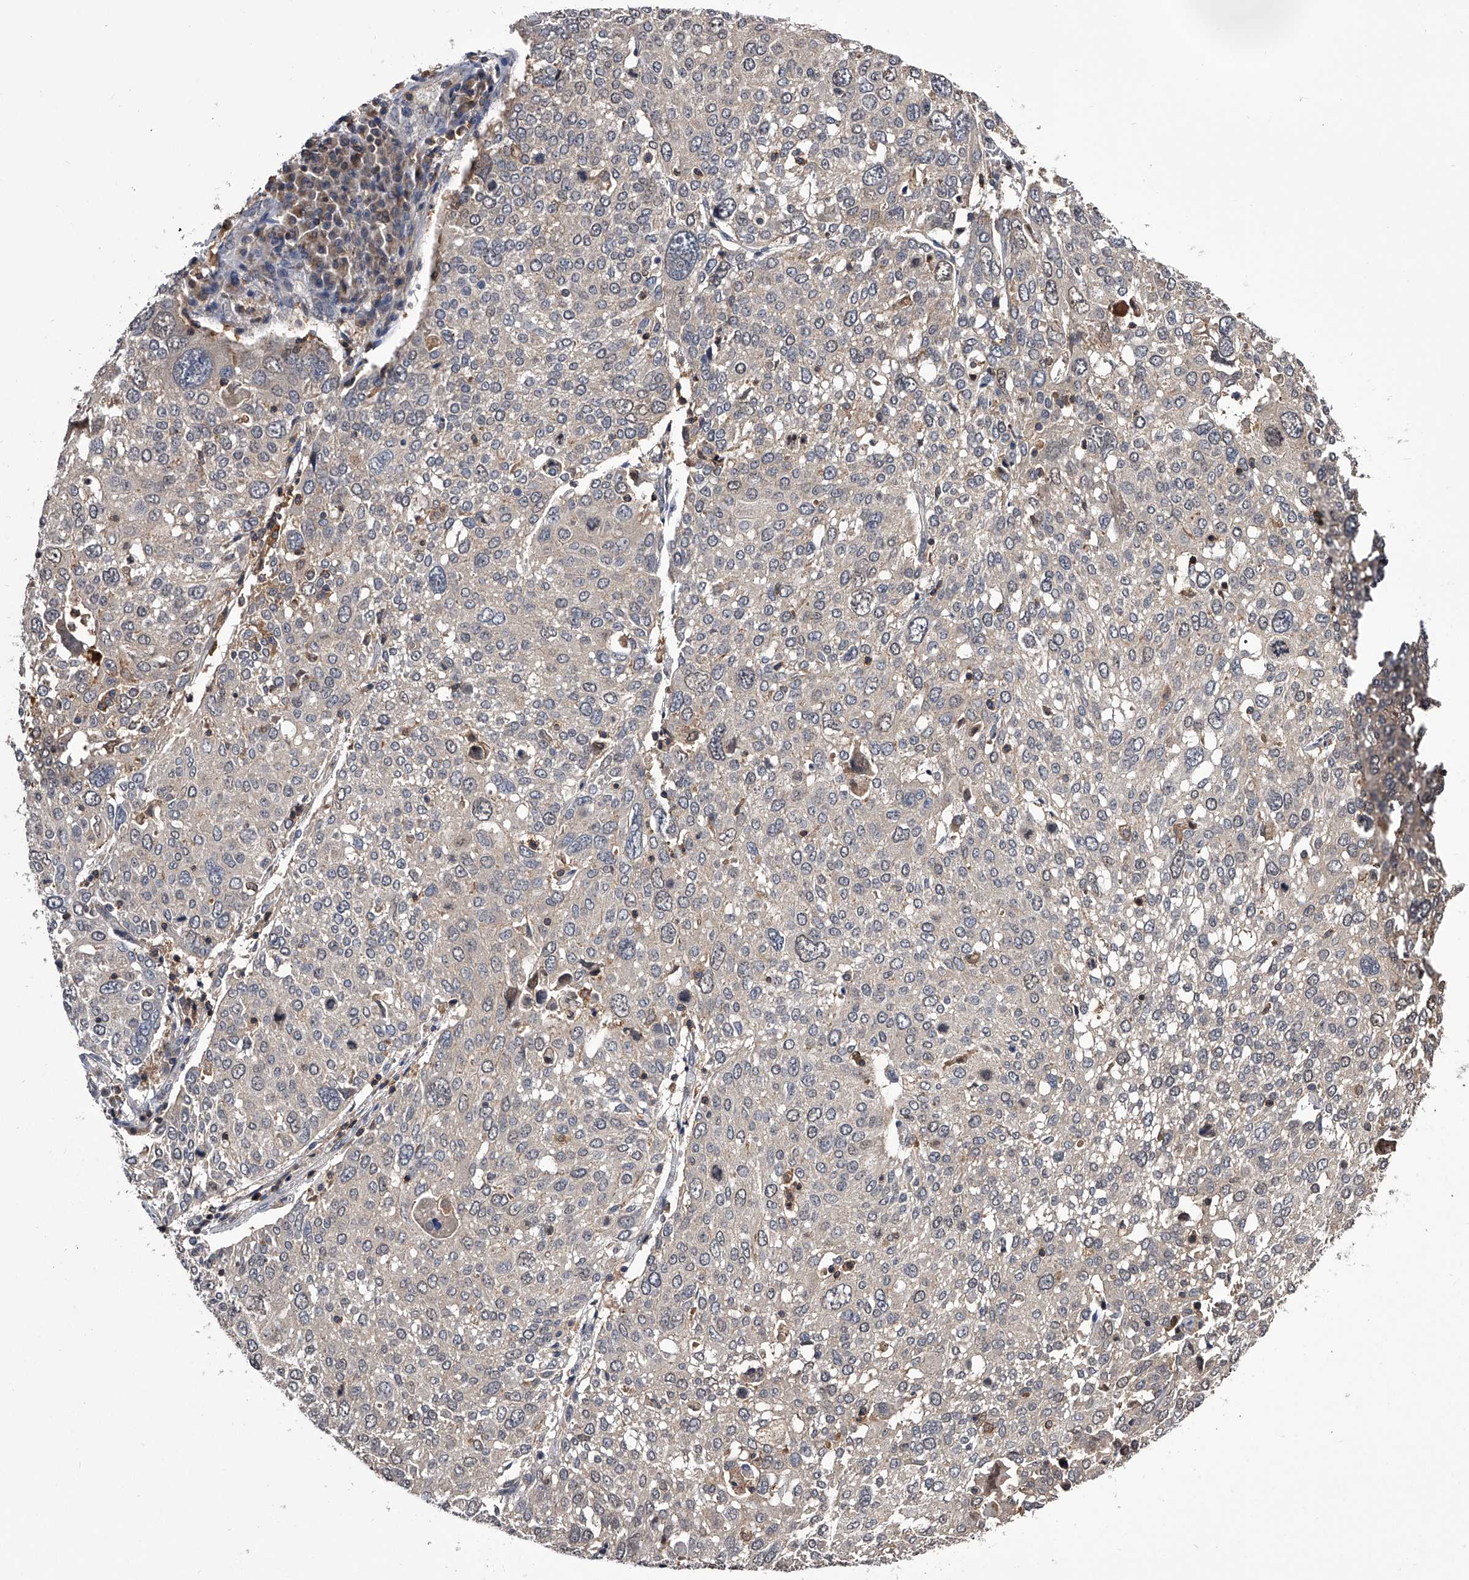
{"staining": {"intensity": "negative", "quantity": "none", "location": "none"}, "tissue": "lung cancer", "cell_type": "Tumor cells", "image_type": "cancer", "snomed": [{"axis": "morphology", "description": "Squamous cell carcinoma, NOS"}, {"axis": "topography", "description": "Lung"}], "caption": "High magnification brightfield microscopy of squamous cell carcinoma (lung) stained with DAB (brown) and counterstained with hematoxylin (blue): tumor cells show no significant positivity.", "gene": "PAN3", "patient": {"sex": "male", "age": 65}}